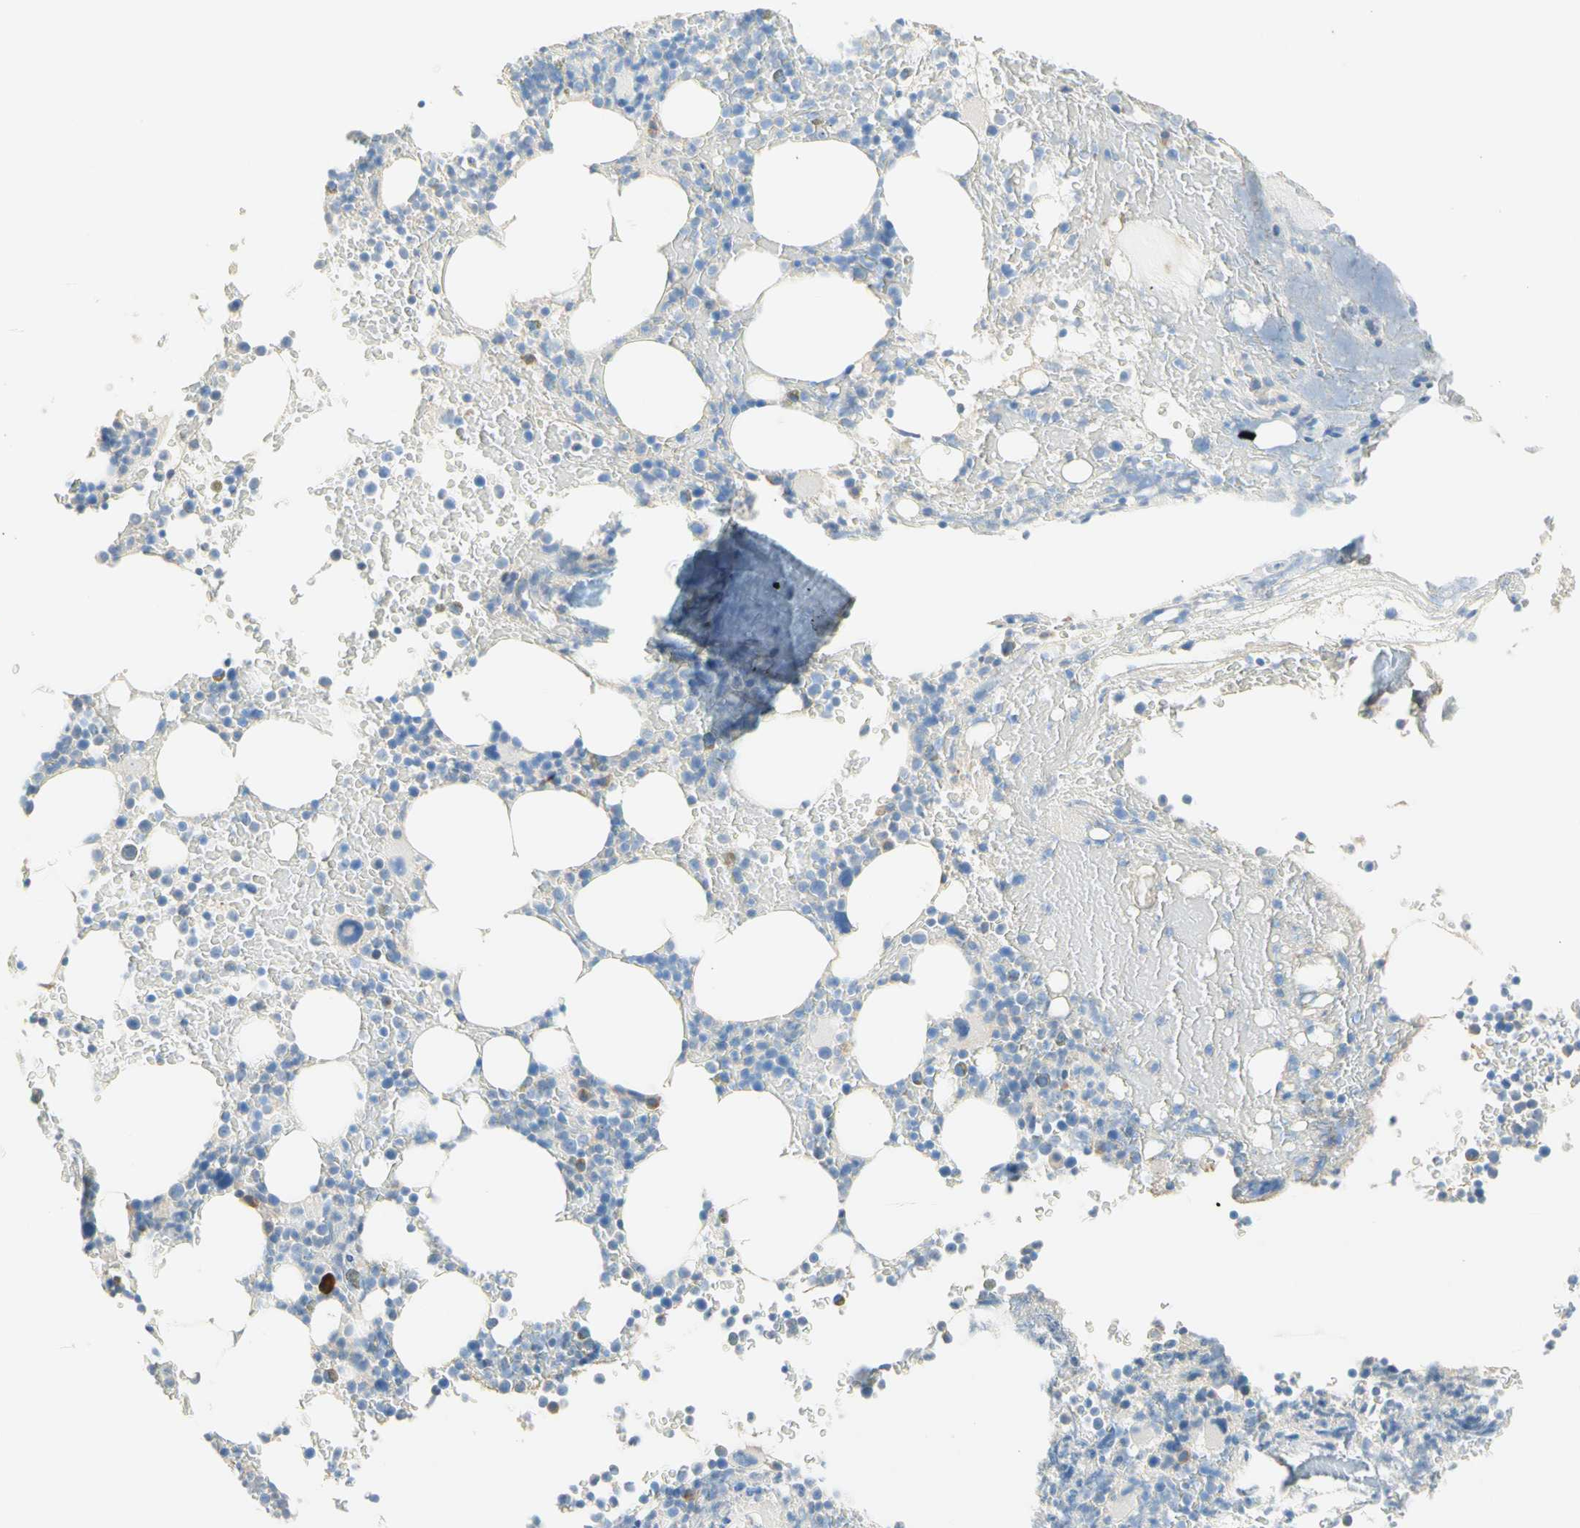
{"staining": {"intensity": "moderate", "quantity": "<25%", "location": "cytoplasmic/membranous"}, "tissue": "bone marrow", "cell_type": "Hematopoietic cells", "image_type": "normal", "snomed": [{"axis": "morphology", "description": "Normal tissue, NOS"}, {"axis": "topography", "description": "Bone marrow"}], "caption": "DAB immunohistochemical staining of benign bone marrow reveals moderate cytoplasmic/membranous protein positivity in about <25% of hematopoietic cells. Immunohistochemistry (ihc) stains the protein in brown and the nuclei are stained blue.", "gene": "NECTIN4", "patient": {"sex": "female", "age": 66}}